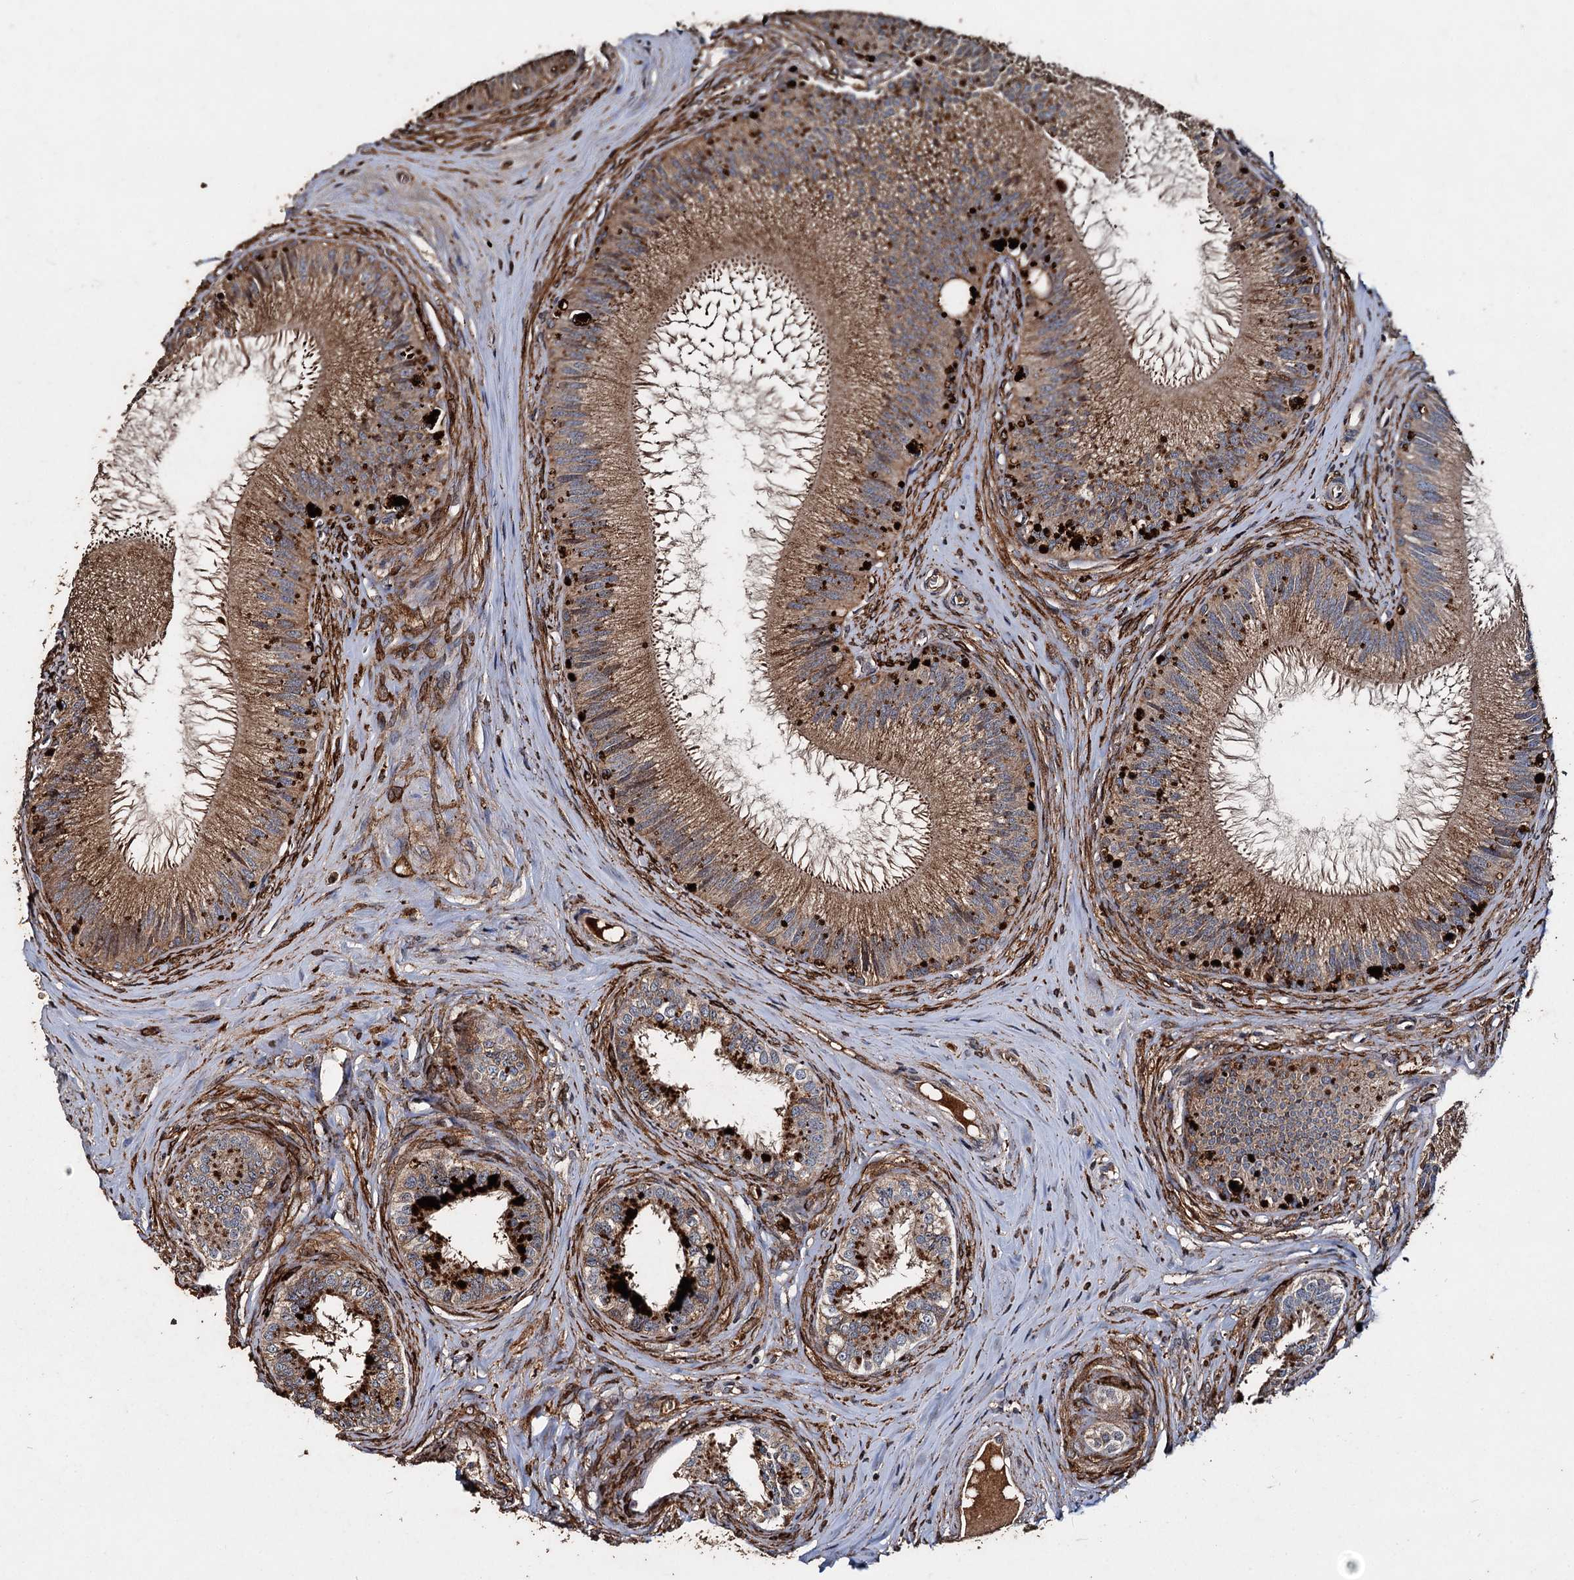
{"staining": {"intensity": "moderate", "quantity": ">75%", "location": "cytoplasmic/membranous"}, "tissue": "epididymis", "cell_type": "Glandular cells", "image_type": "normal", "snomed": [{"axis": "morphology", "description": "Normal tissue, NOS"}, {"axis": "topography", "description": "Epididymis"}], "caption": "Glandular cells demonstrate medium levels of moderate cytoplasmic/membranous expression in approximately >75% of cells in unremarkable epididymis.", "gene": "NOTCH2NLA", "patient": {"sex": "male", "age": 46}}